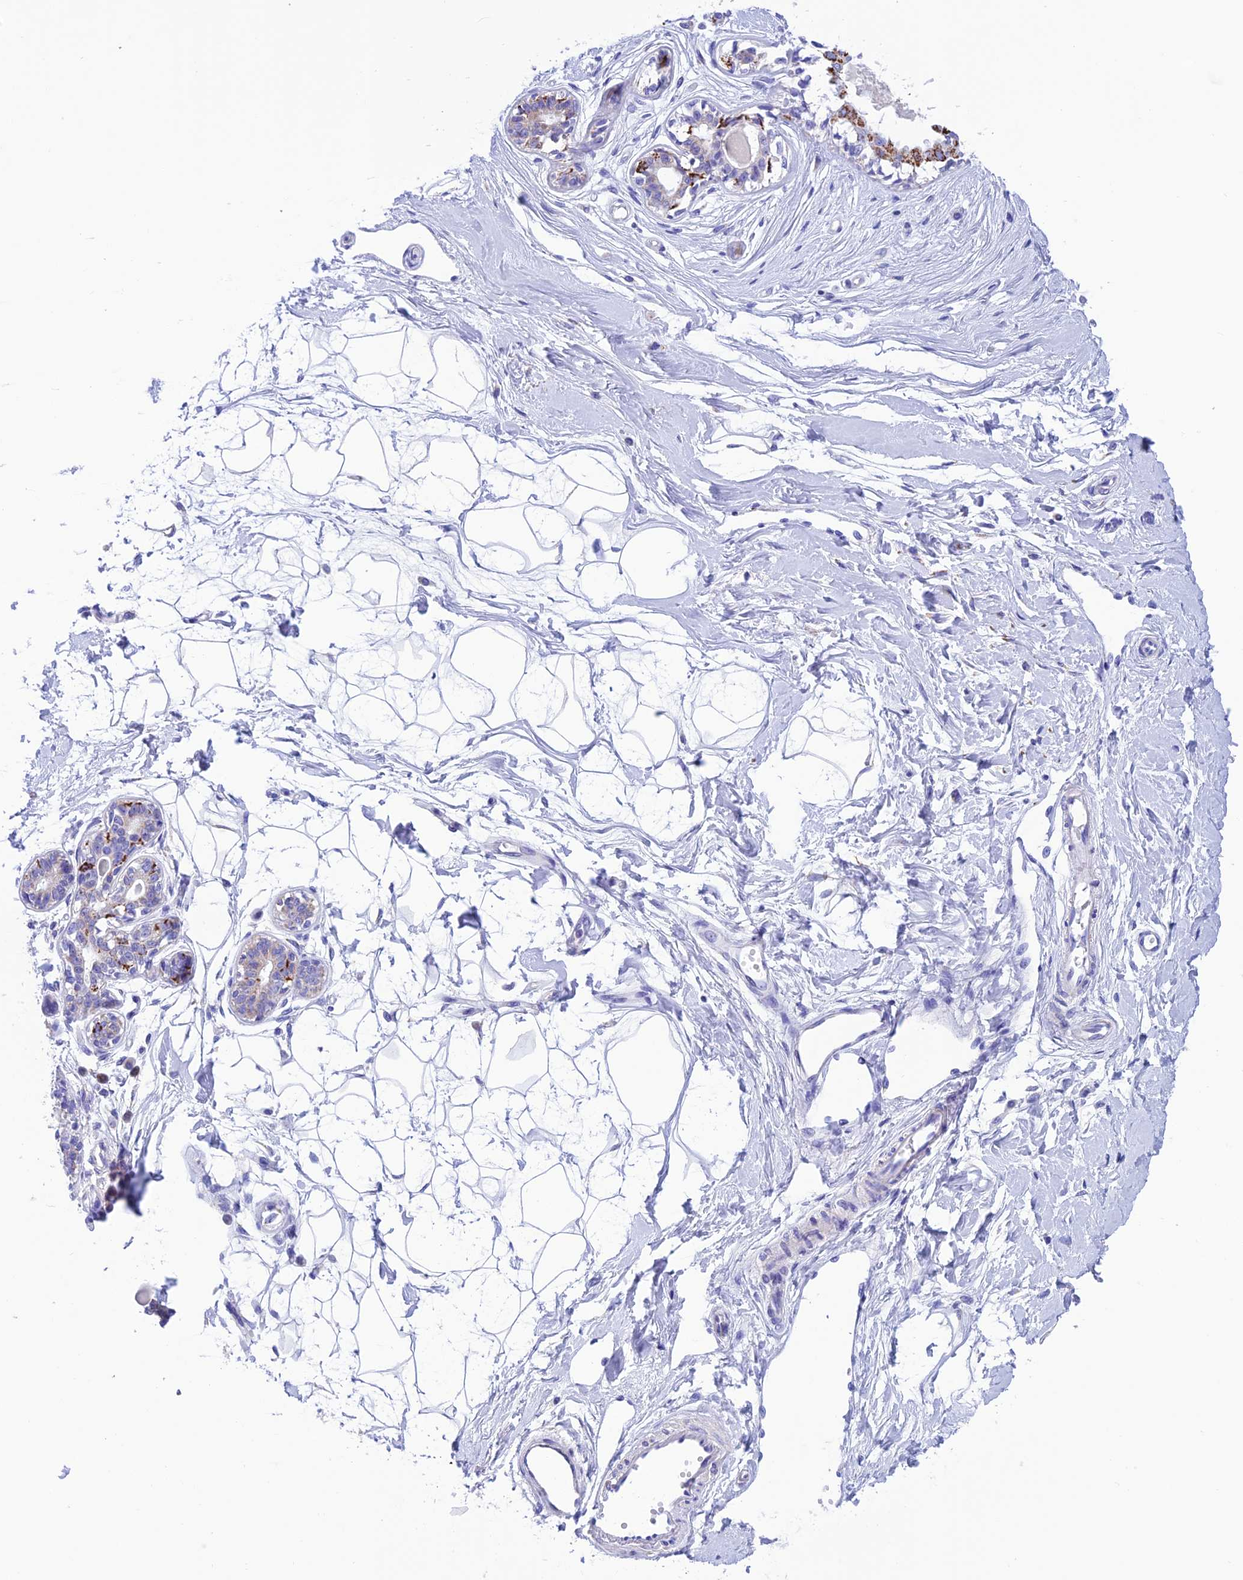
{"staining": {"intensity": "negative", "quantity": "none", "location": "none"}, "tissue": "breast", "cell_type": "Adipocytes", "image_type": "normal", "snomed": [{"axis": "morphology", "description": "Normal tissue, NOS"}, {"axis": "topography", "description": "Breast"}], "caption": "An image of human breast is negative for staining in adipocytes.", "gene": "NXPE4", "patient": {"sex": "female", "age": 45}}